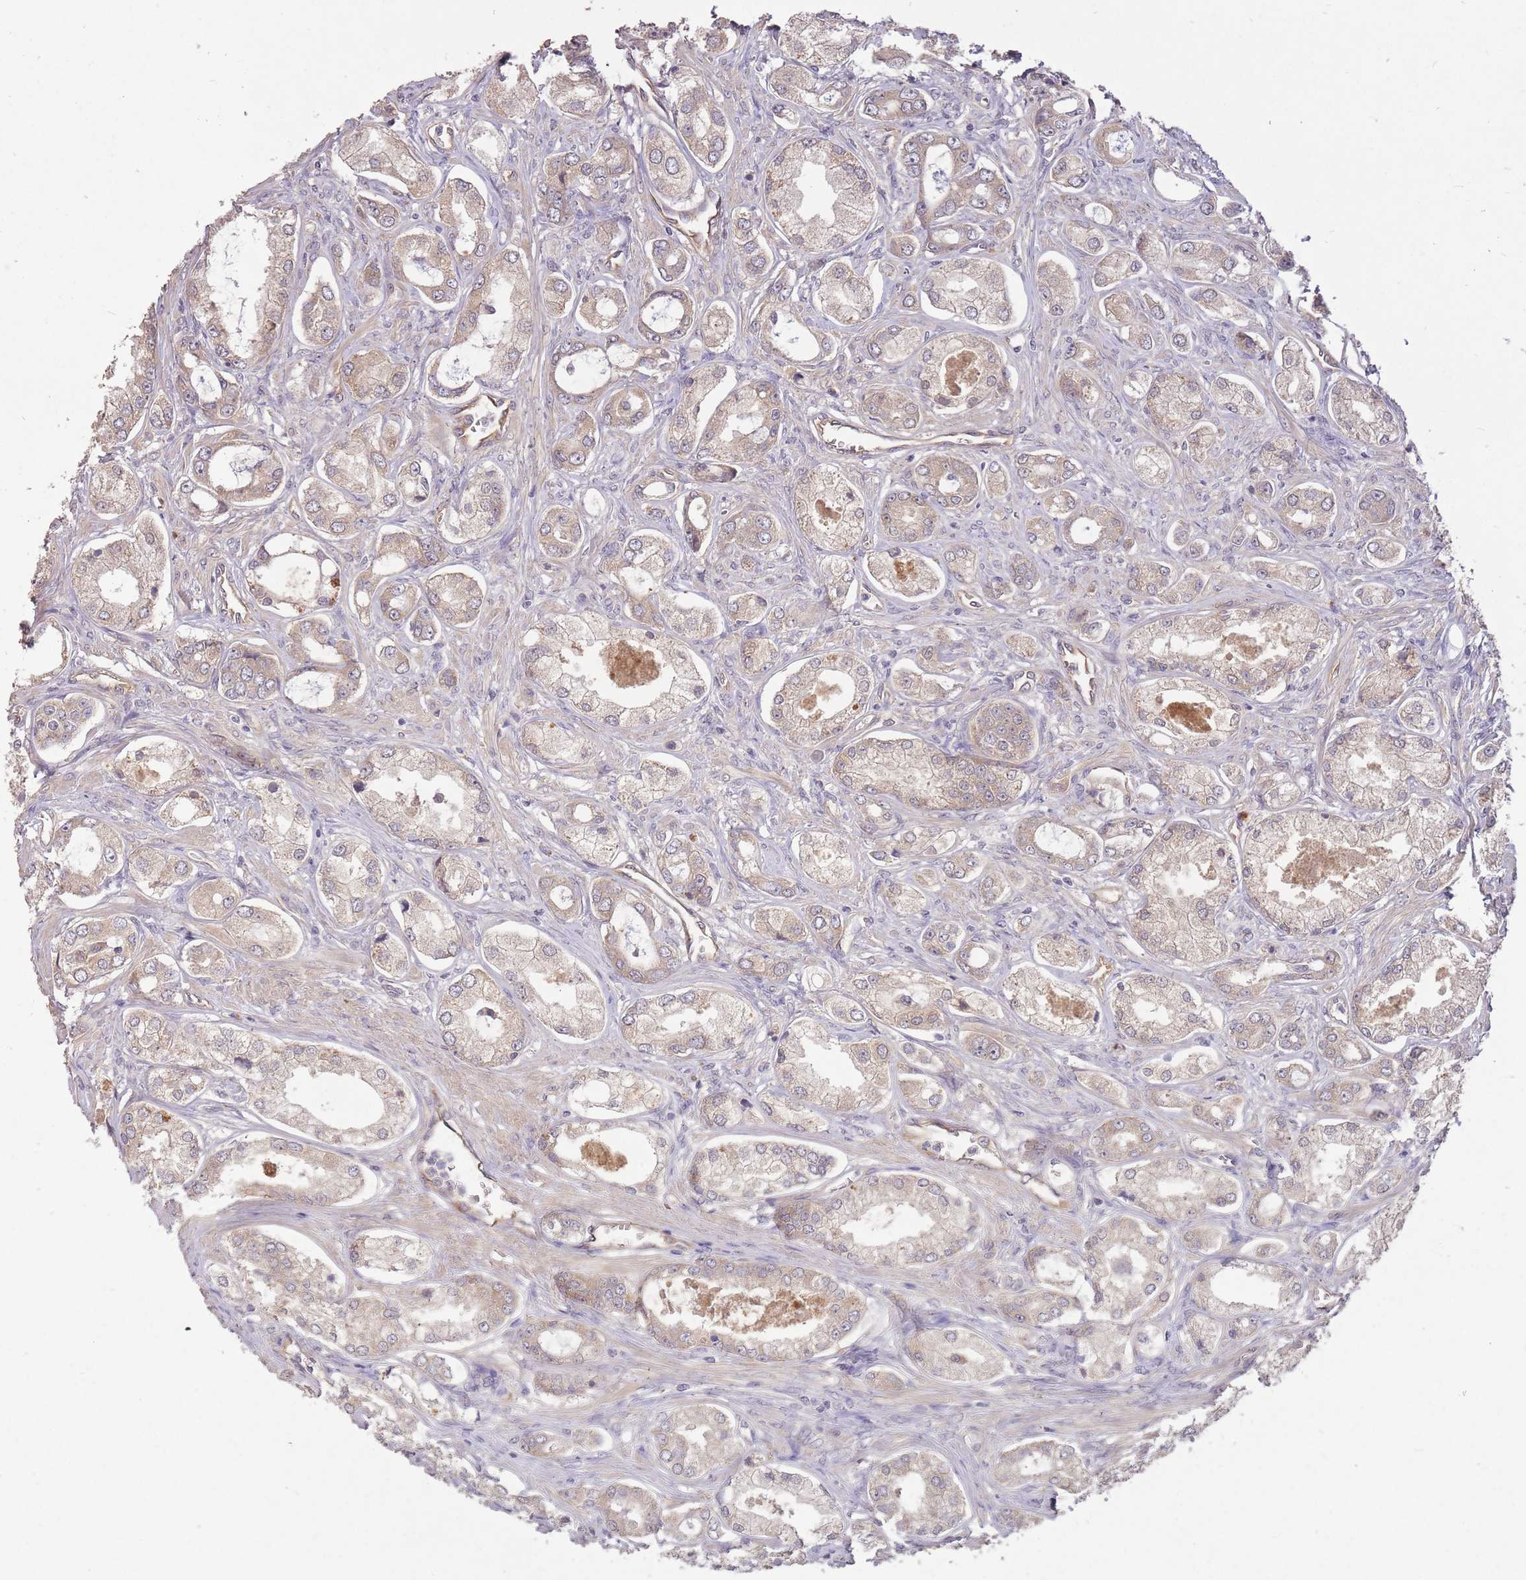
{"staining": {"intensity": "weak", "quantity": ">75%", "location": "cytoplasmic/membranous"}, "tissue": "prostate cancer", "cell_type": "Tumor cells", "image_type": "cancer", "snomed": [{"axis": "morphology", "description": "Adenocarcinoma, Low grade"}, {"axis": "topography", "description": "Prostate"}], "caption": "Immunohistochemical staining of prostate cancer (adenocarcinoma (low-grade)) displays low levels of weak cytoplasmic/membranous protein expression in approximately >75% of tumor cells.", "gene": "LRATD2", "patient": {"sex": "male", "age": 68}}